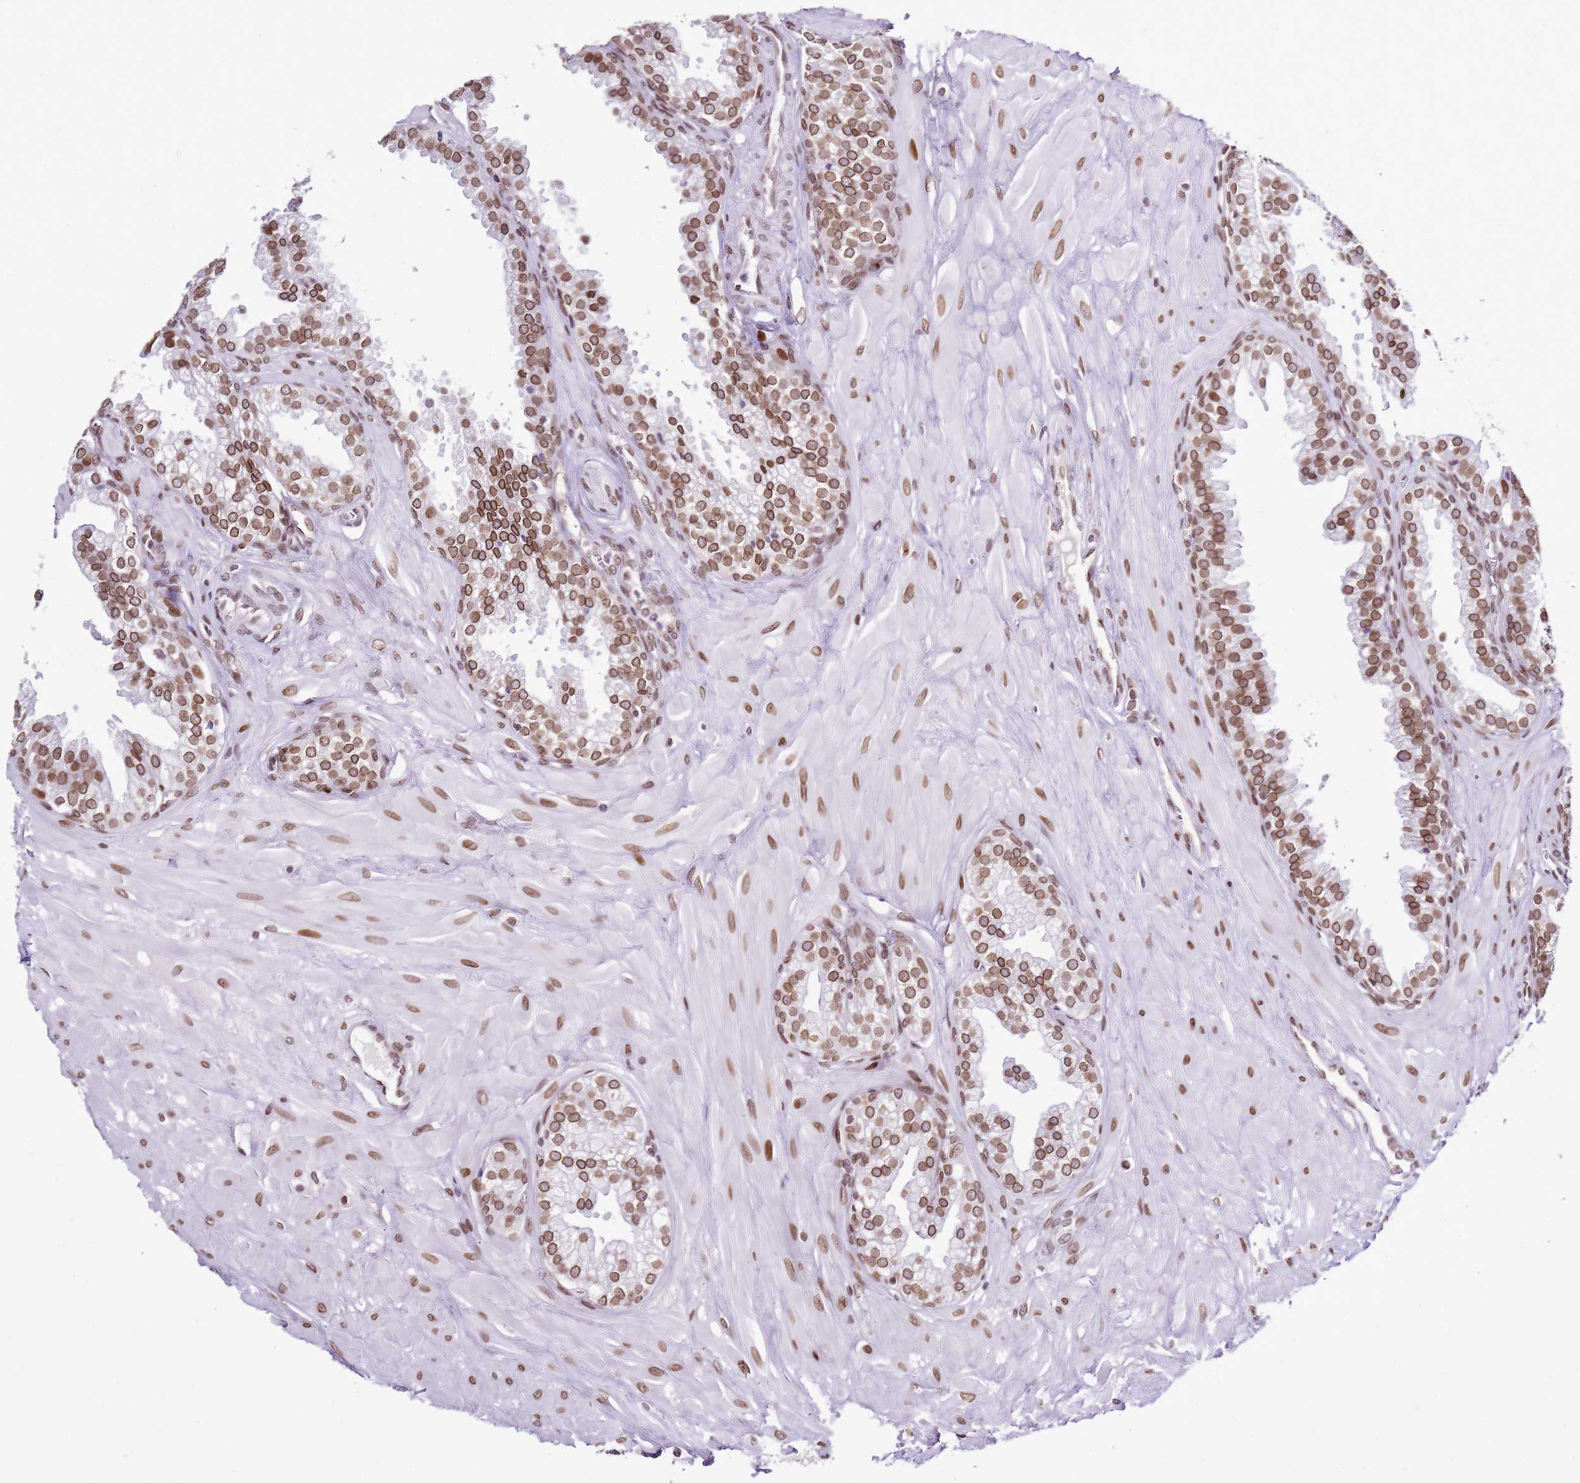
{"staining": {"intensity": "moderate", "quantity": ">75%", "location": "cytoplasmic/membranous,nuclear"}, "tissue": "prostate", "cell_type": "Glandular cells", "image_type": "normal", "snomed": [{"axis": "morphology", "description": "Normal tissue, NOS"}, {"axis": "topography", "description": "Prostate"}, {"axis": "topography", "description": "Peripheral nerve tissue"}], "caption": "Glandular cells exhibit medium levels of moderate cytoplasmic/membranous,nuclear staining in approximately >75% of cells in benign human prostate.", "gene": "POU6F1", "patient": {"sex": "male", "age": 55}}